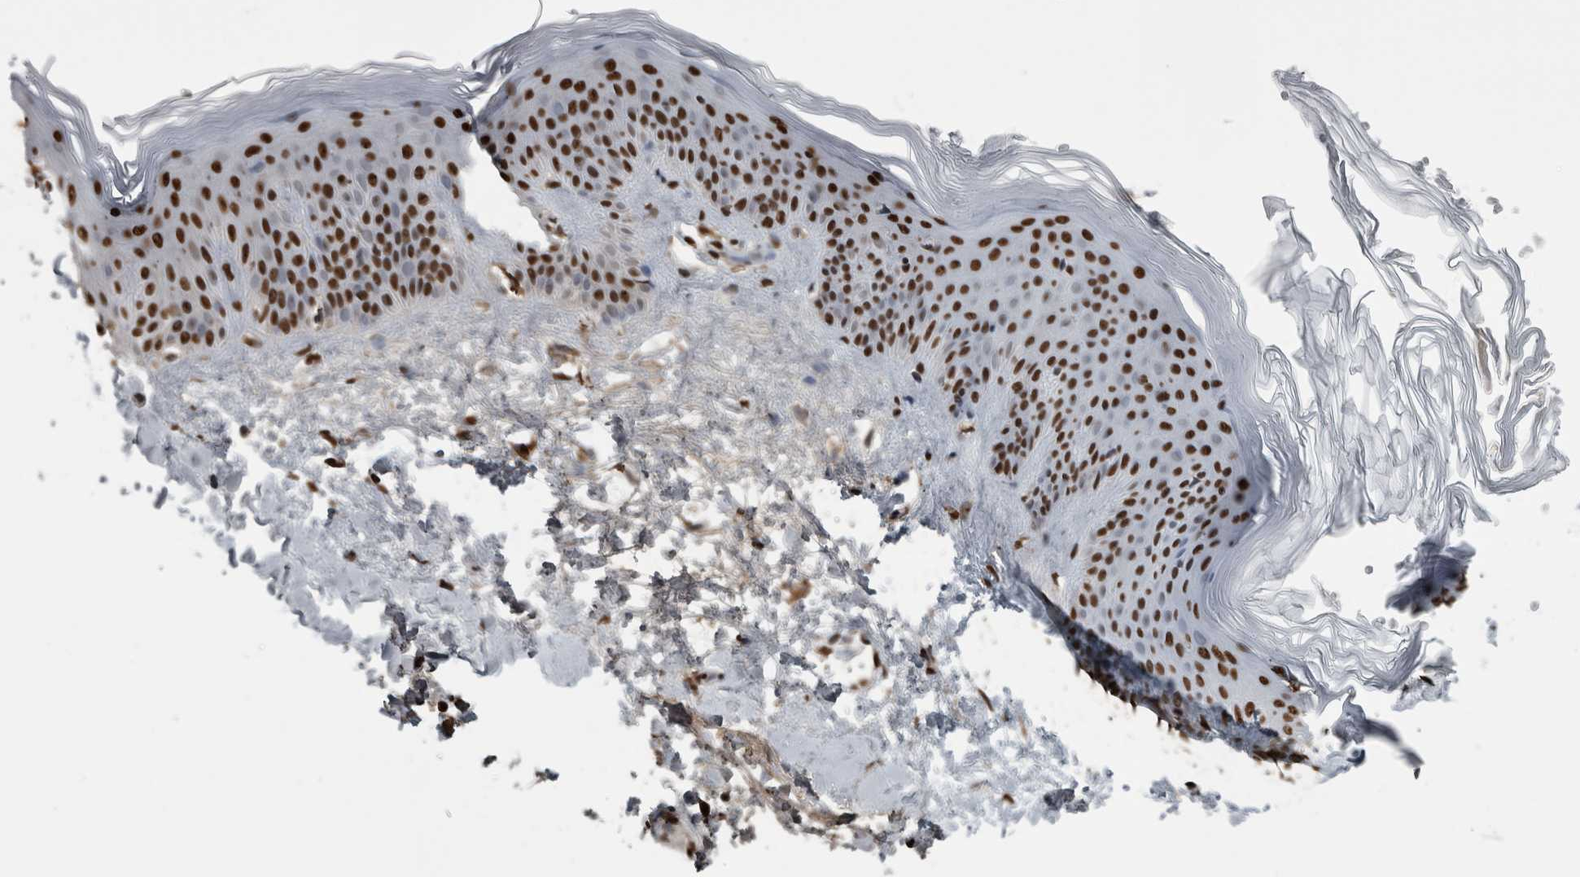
{"staining": {"intensity": "moderate", "quantity": ">75%", "location": "nuclear"}, "tissue": "skin", "cell_type": "Fibroblasts", "image_type": "normal", "snomed": [{"axis": "morphology", "description": "Normal tissue, NOS"}, {"axis": "morphology", "description": "Malignant melanoma, Metastatic site"}, {"axis": "topography", "description": "Skin"}], "caption": "A medium amount of moderate nuclear expression is identified in approximately >75% of fibroblasts in benign skin.", "gene": "TGS1", "patient": {"sex": "male", "age": 41}}